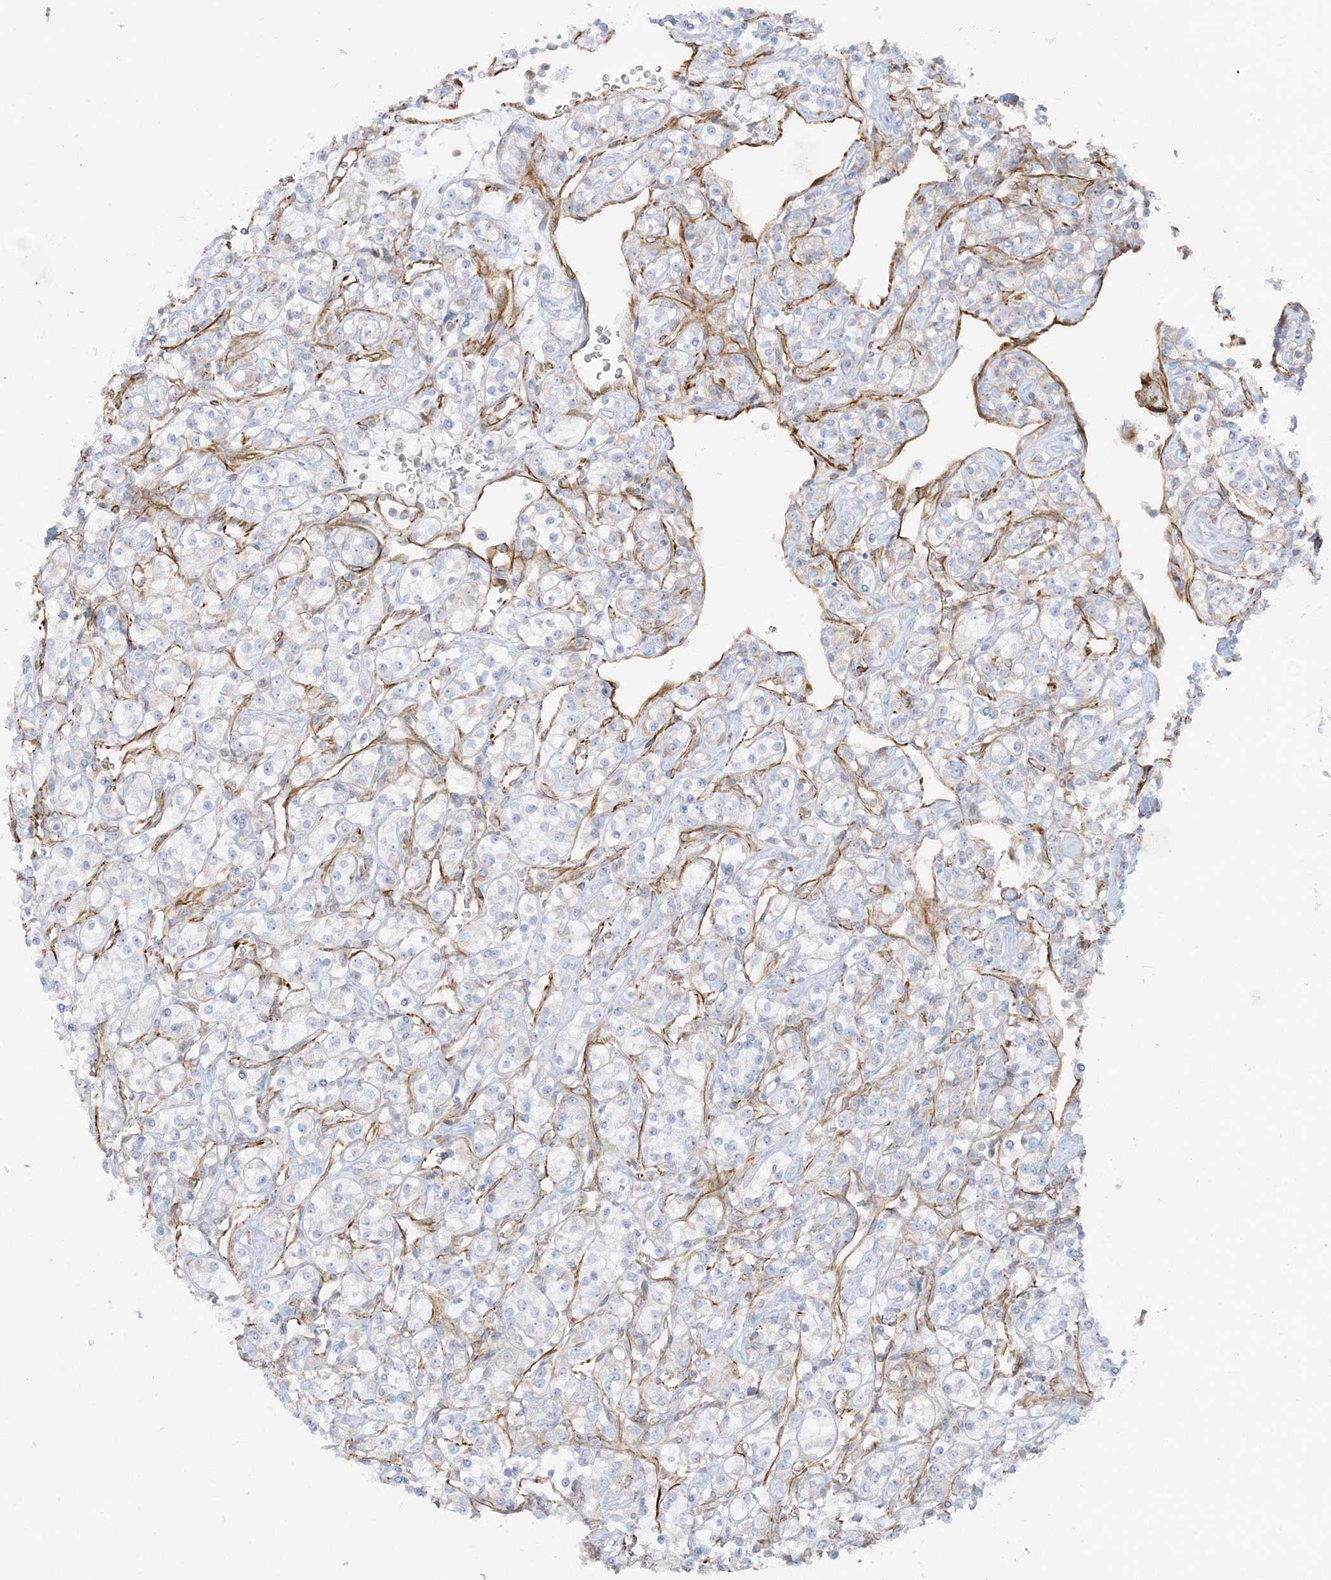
{"staining": {"intensity": "negative", "quantity": "none", "location": "none"}, "tissue": "renal cancer", "cell_type": "Tumor cells", "image_type": "cancer", "snomed": [{"axis": "morphology", "description": "Adenocarcinoma, NOS"}, {"axis": "topography", "description": "Kidney"}], "caption": "Tumor cells are negative for protein expression in human renal cancer (adenocarcinoma). (Stains: DAB immunohistochemistry (IHC) with hematoxylin counter stain, Microscopy: brightfield microscopy at high magnification).", "gene": "SCLT1", "patient": {"sex": "male", "age": 77}}